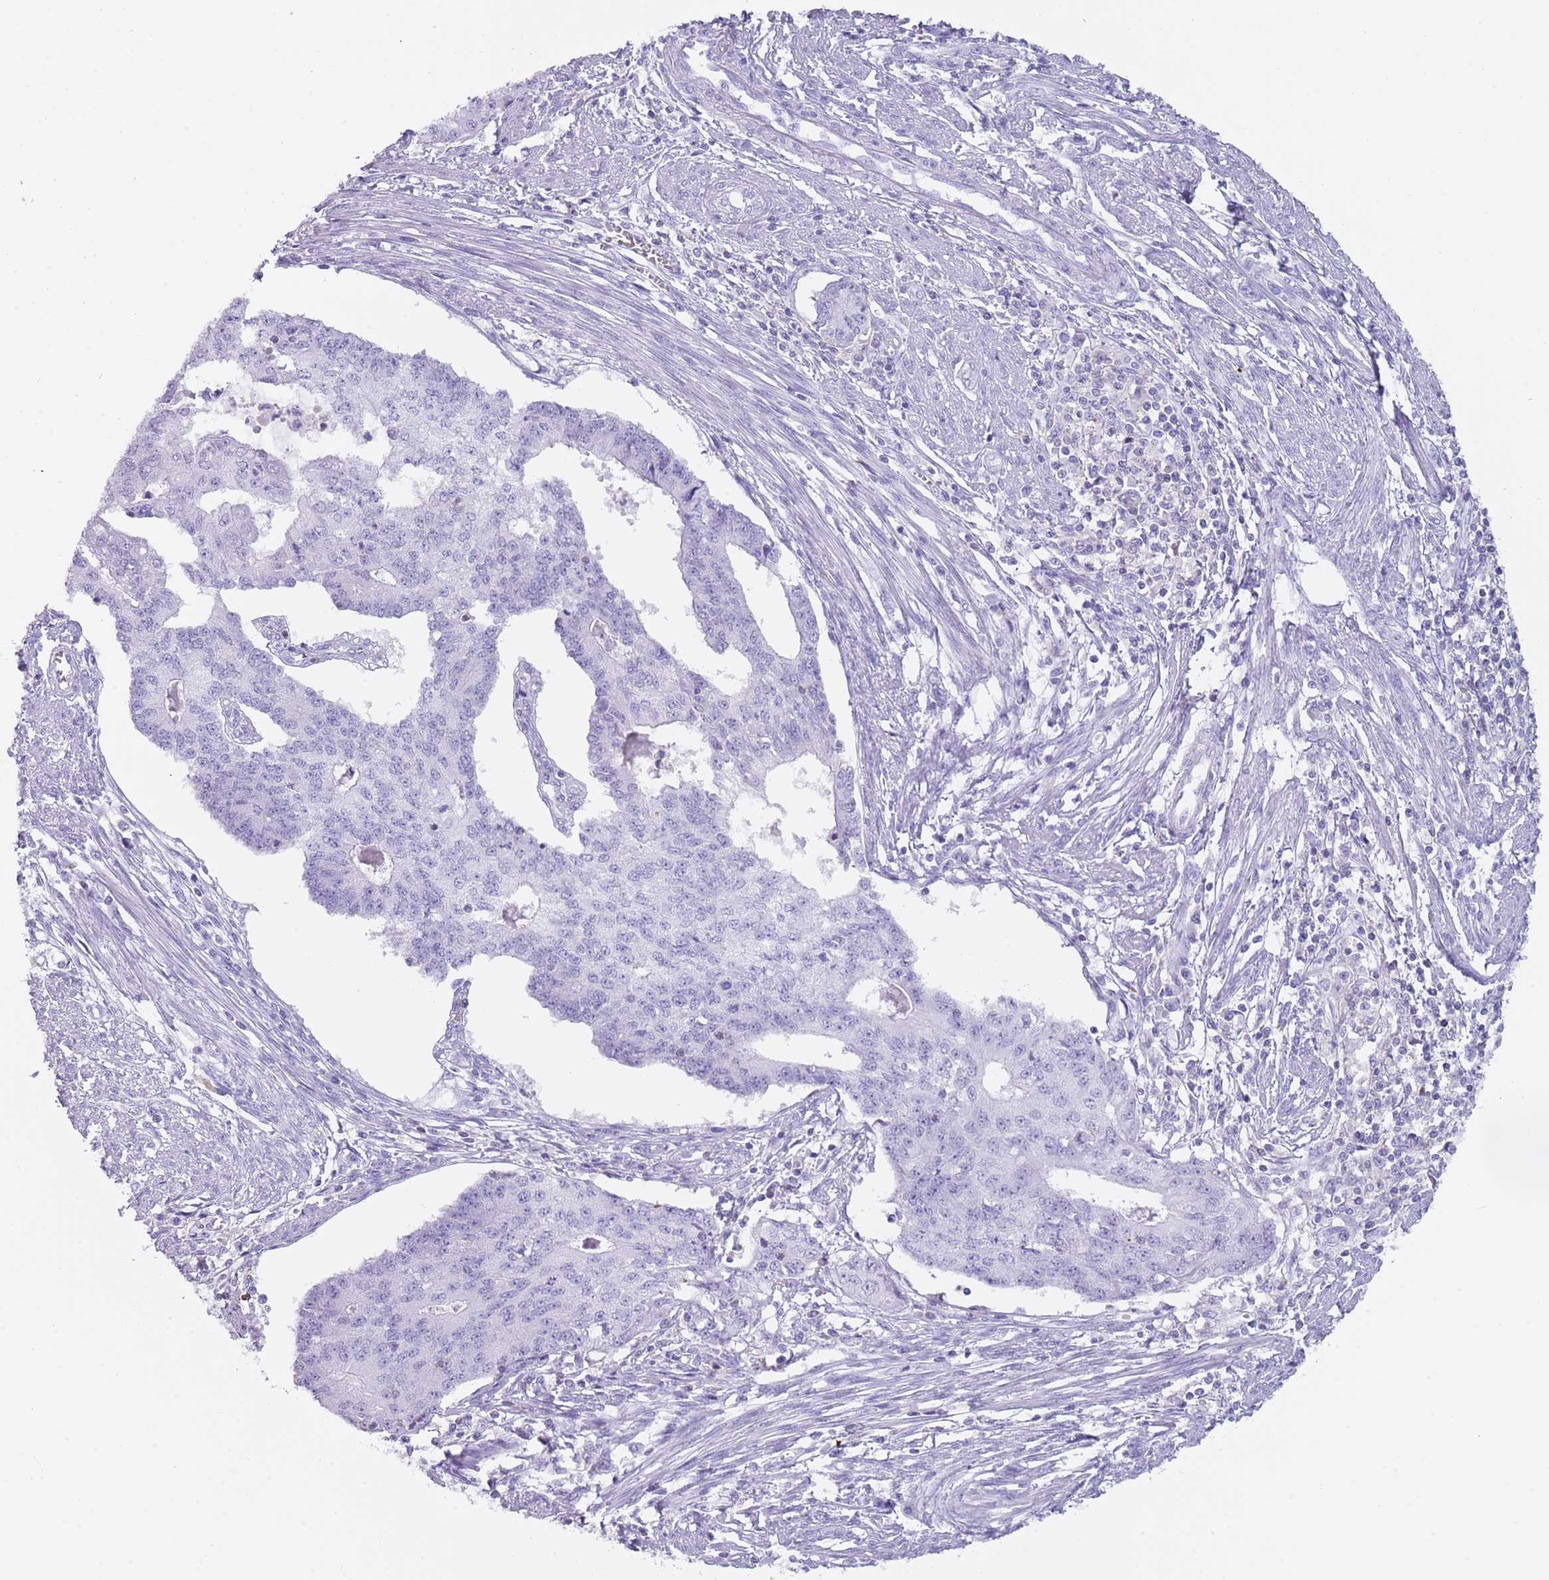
{"staining": {"intensity": "negative", "quantity": "none", "location": "none"}, "tissue": "endometrial cancer", "cell_type": "Tumor cells", "image_type": "cancer", "snomed": [{"axis": "morphology", "description": "Adenocarcinoma, NOS"}, {"axis": "topography", "description": "Endometrium"}], "caption": "This image is of endometrial cancer (adenocarcinoma) stained with immunohistochemistry to label a protein in brown with the nuclei are counter-stained blue. There is no staining in tumor cells.", "gene": "NBPF20", "patient": {"sex": "female", "age": 56}}